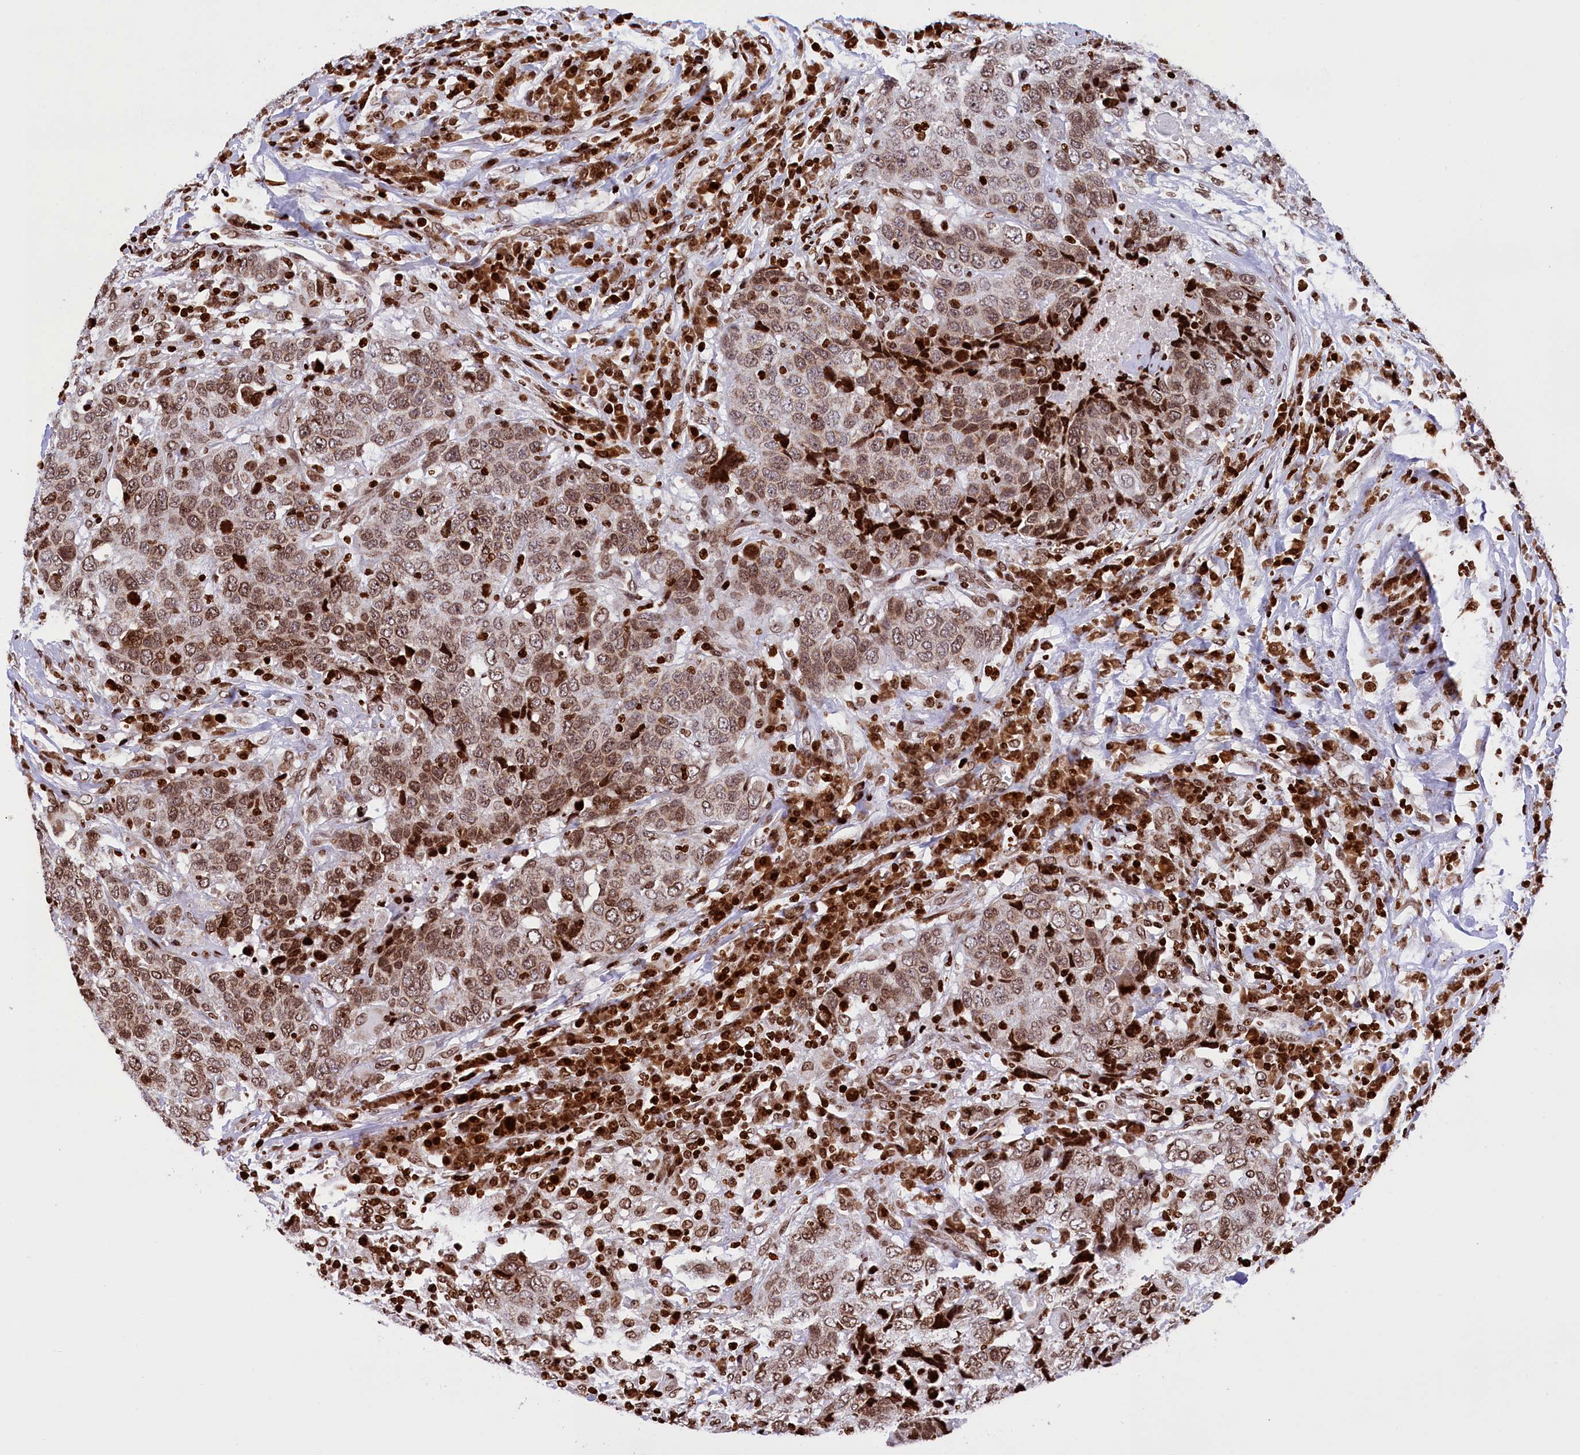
{"staining": {"intensity": "moderate", "quantity": ">75%", "location": "nuclear"}, "tissue": "head and neck cancer", "cell_type": "Tumor cells", "image_type": "cancer", "snomed": [{"axis": "morphology", "description": "Squamous cell carcinoma, NOS"}, {"axis": "topography", "description": "Head-Neck"}], "caption": "About >75% of tumor cells in human squamous cell carcinoma (head and neck) display moderate nuclear protein positivity as visualized by brown immunohistochemical staining.", "gene": "TIMM29", "patient": {"sex": "male", "age": 66}}